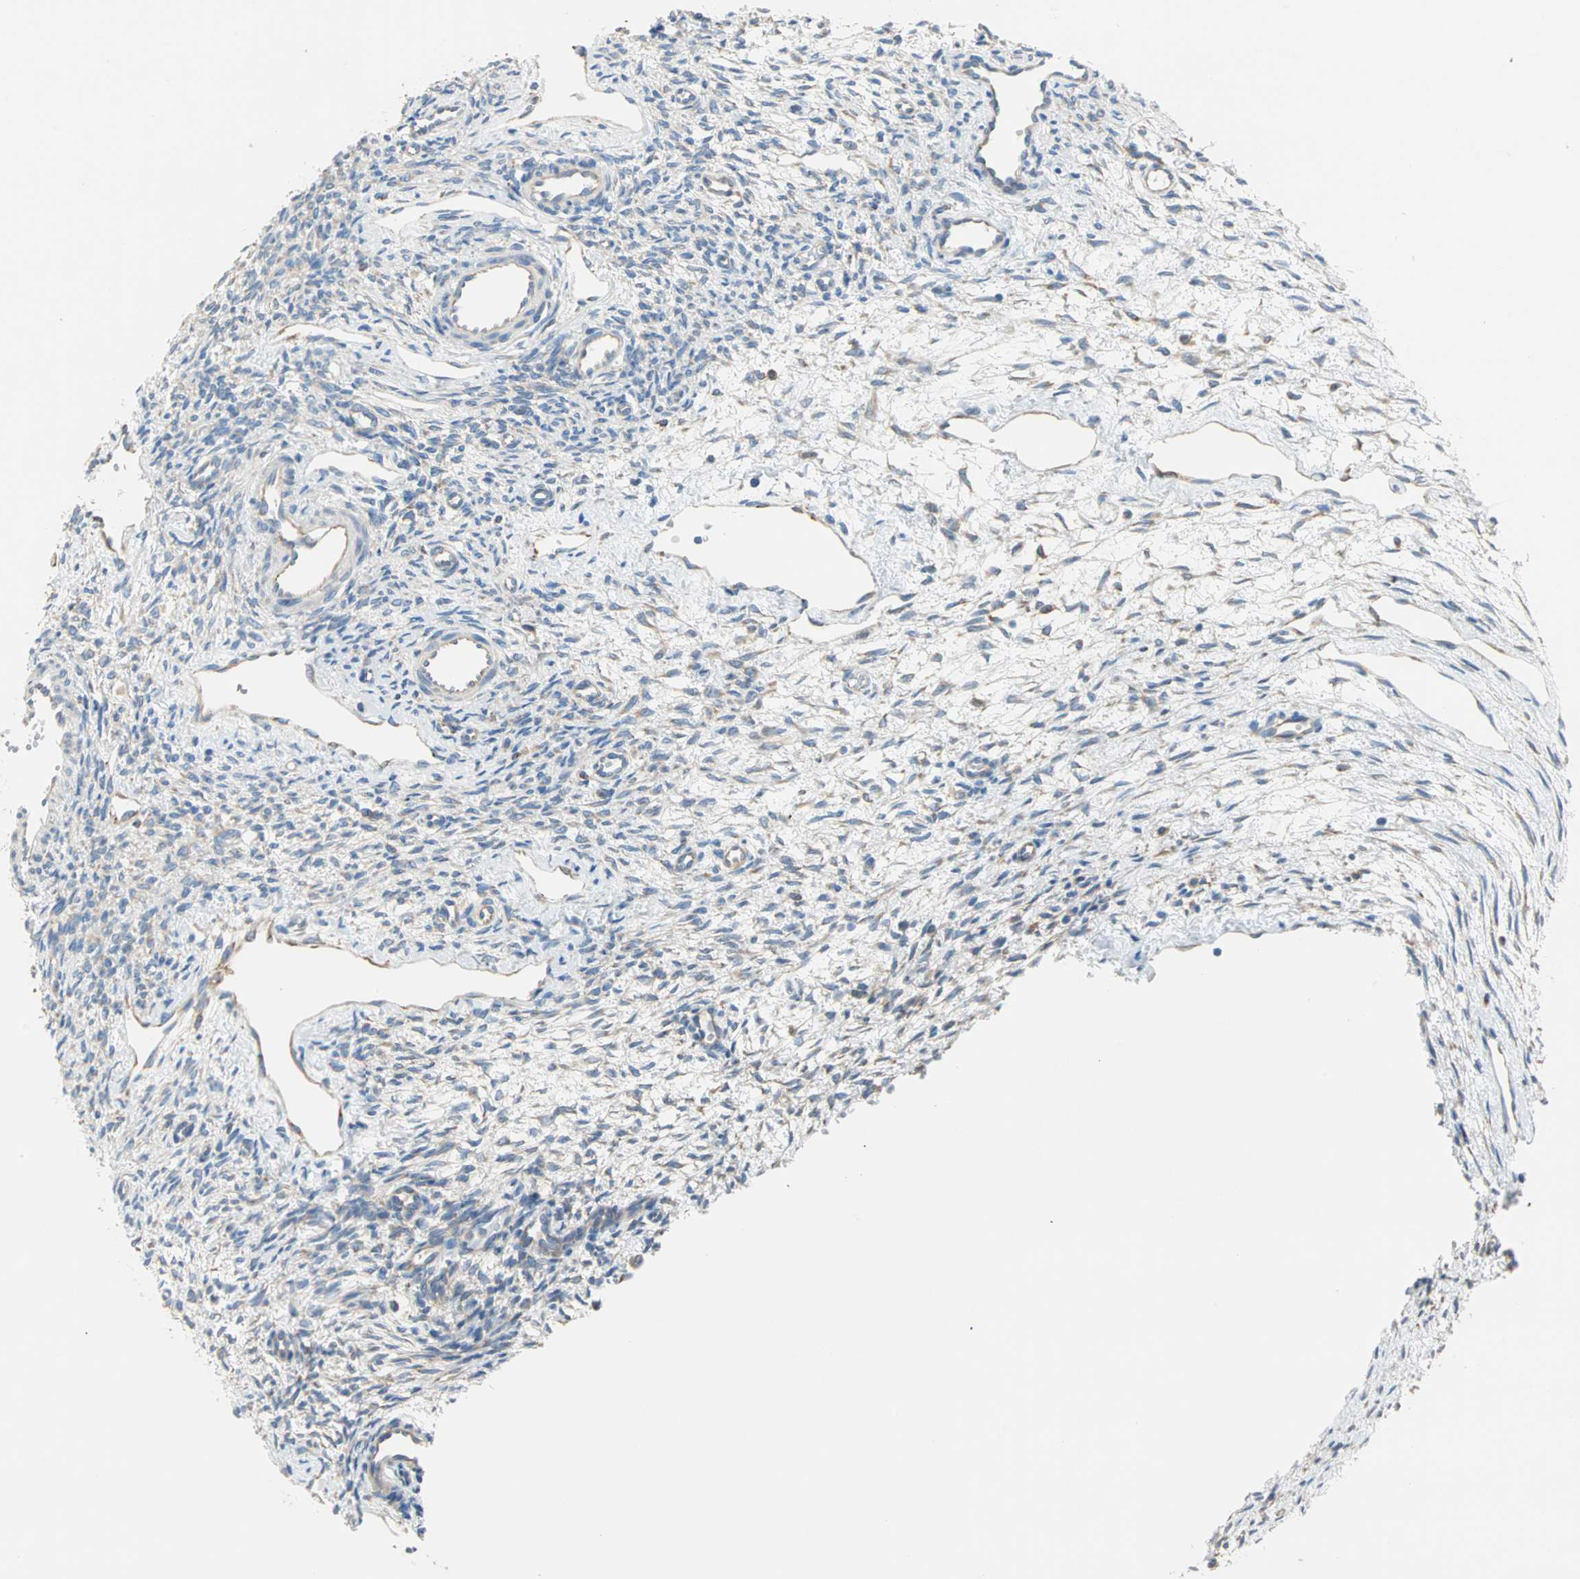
{"staining": {"intensity": "weak", "quantity": "25%-75%", "location": "cytoplasmic/membranous"}, "tissue": "ovary", "cell_type": "Ovarian stroma cells", "image_type": "normal", "snomed": [{"axis": "morphology", "description": "Normal tissue, NOS"}, {"axis": "topography", "description": "Ovary"}], "caption": "Protein positivity by IHC shows weak cytoplasmic/membranous positivity in approximately 25%-75% of ovarian stroma cells in benign ovary.", "gene": "PLCXD1", "patient": {"sex": "female", "age": 33}}